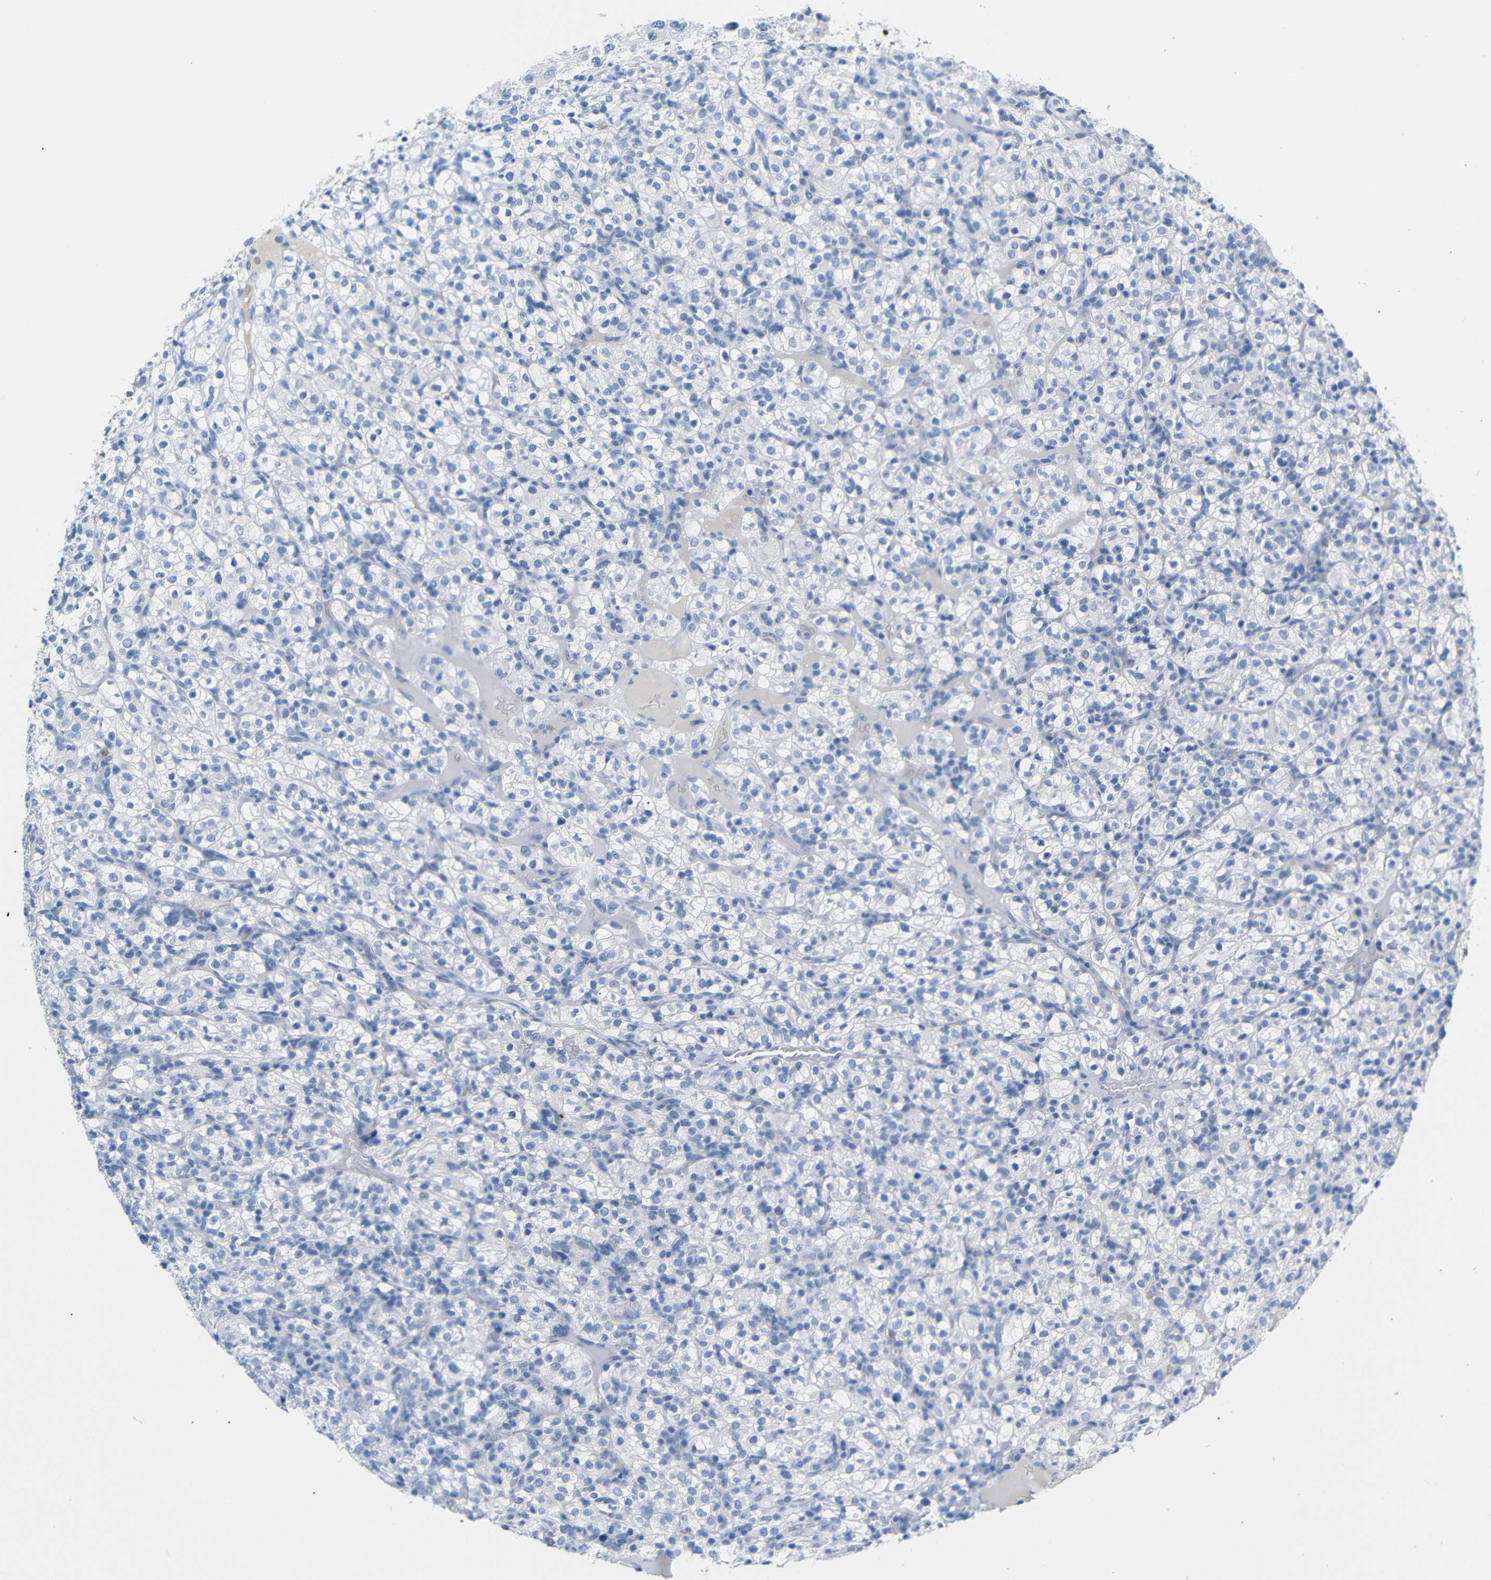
{"staining": {"intensity": "negative", "quantity": "none", "location": "none"}, "tissue": "renal cancer", "cell_type": "Tumor cells", "image_type": "cancer", "snomed": [{"axis": "morphology", "description": "Normal tissue, NOS"}, {"axis": "morphology", "description": "Adenocarcinoma, NOS"}, {"axis": "topography", "description": "Kidney"}], "caption": "A high-resolution micrograph shows IHC staining of adenocarcinoma (renal), which demonstrates no significant expression in tumor cells. (Stains: DAB IHC with hematoxylin counter stain, Microscopy: brightfield microscopy at high magnification).", "gene": "ERVMER34-1", "patient": {"sex": "female", "age": 72}}